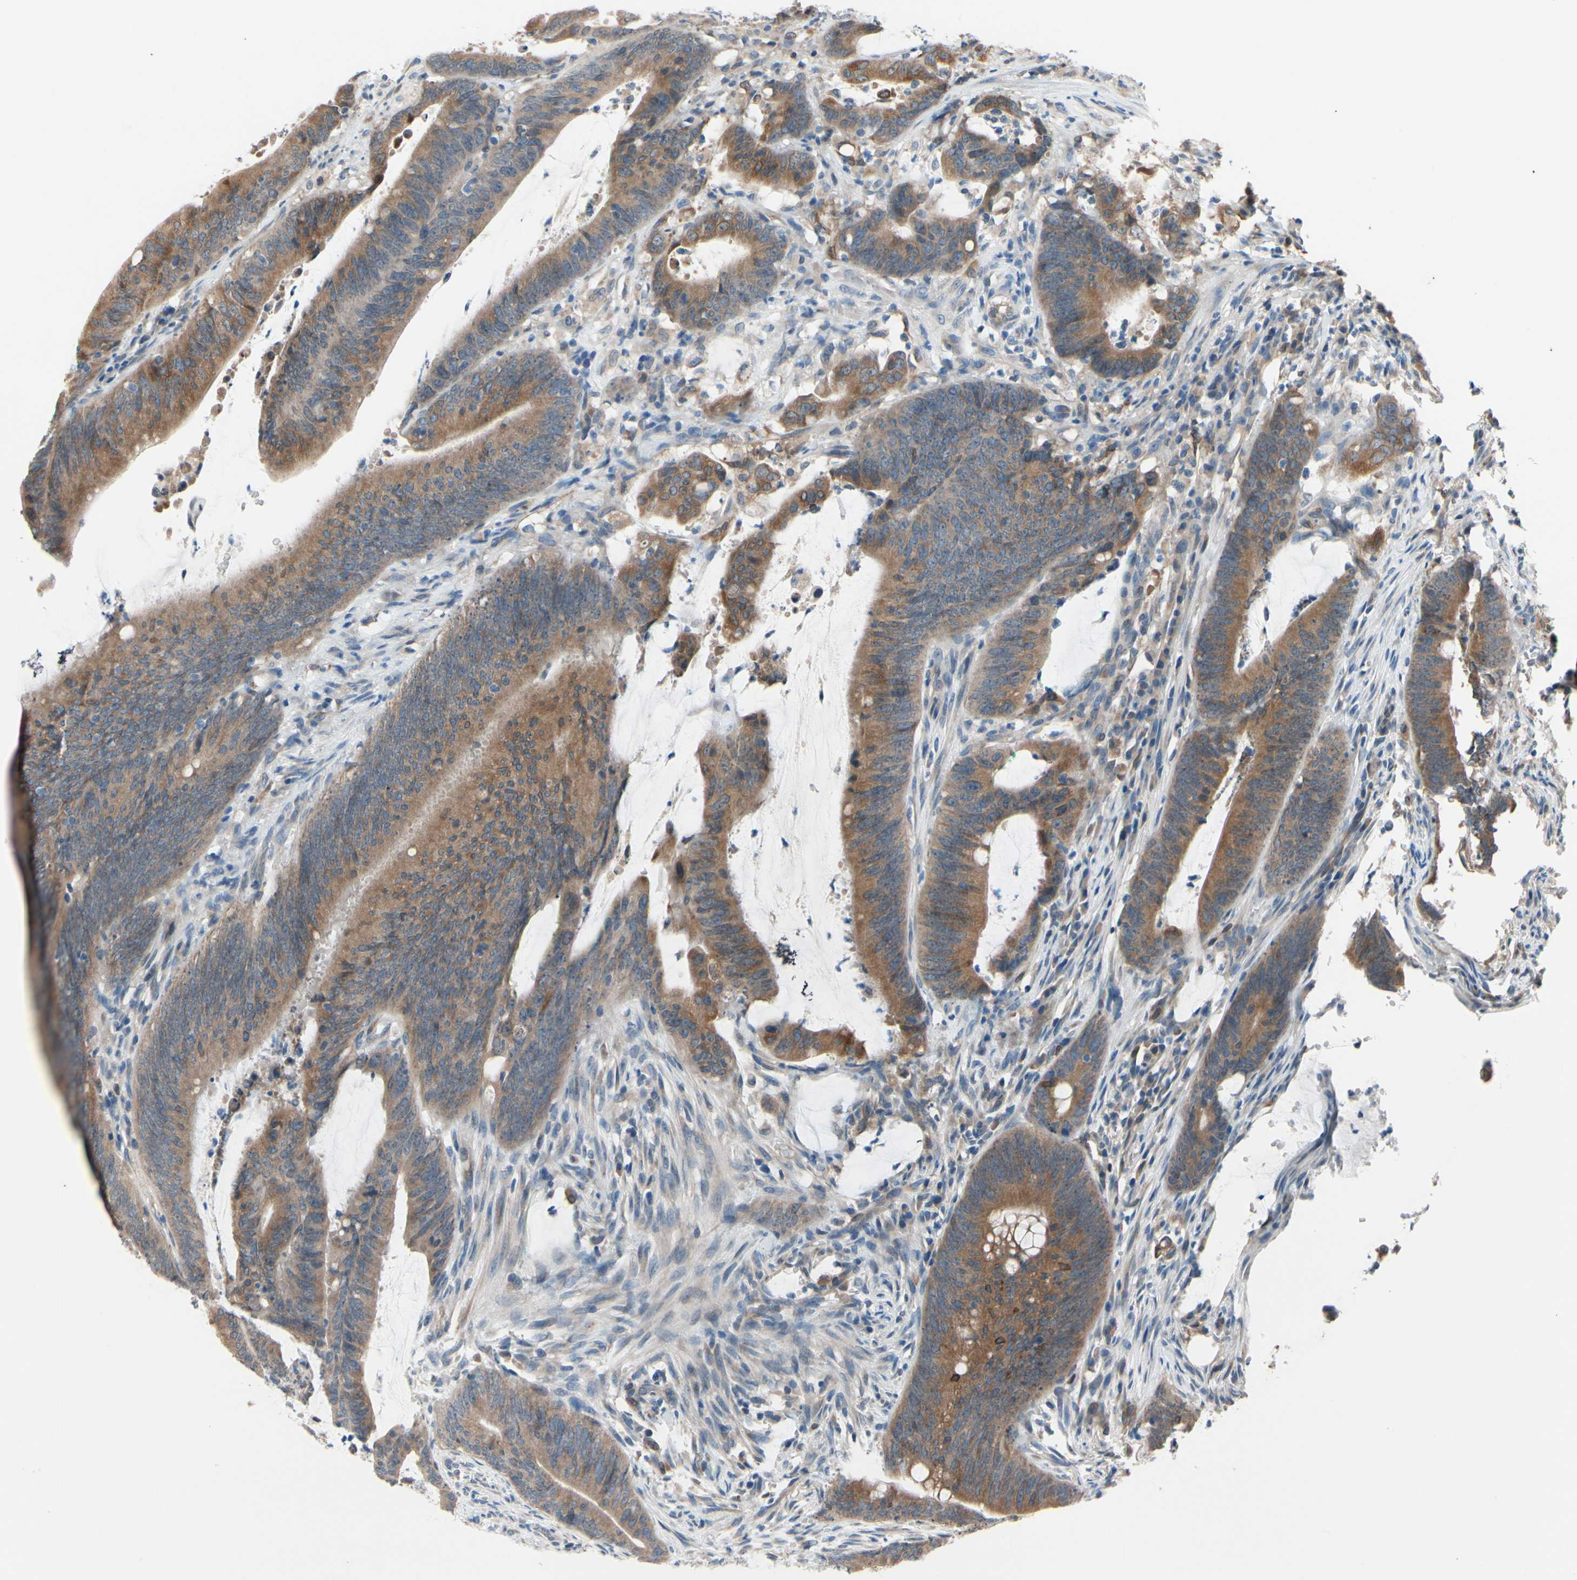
{"staining": {"intensity": "moderate", "quantity": ">75%", "location": "cytoplasmic/membranous"}, "tissue": "colorectal cancer", "cell_type": "Tumor cells", "image_type": "cancer", "snomed": [{"axis": "morphology", "description": "Adenocarcinoma, NOS"}, {"axis": "topography", "description": "Rectum"}], "caption": "Immunohistochemistry (IHC) (DAB) staining of human colorectal cancer (adenocarcinoma) exhibits moderate cytoplasmic/membranous protein staining in approximately >75% of tumor cells.", "gene": "PRXL2A", "patient": {"sex": "female", "age": 66}}